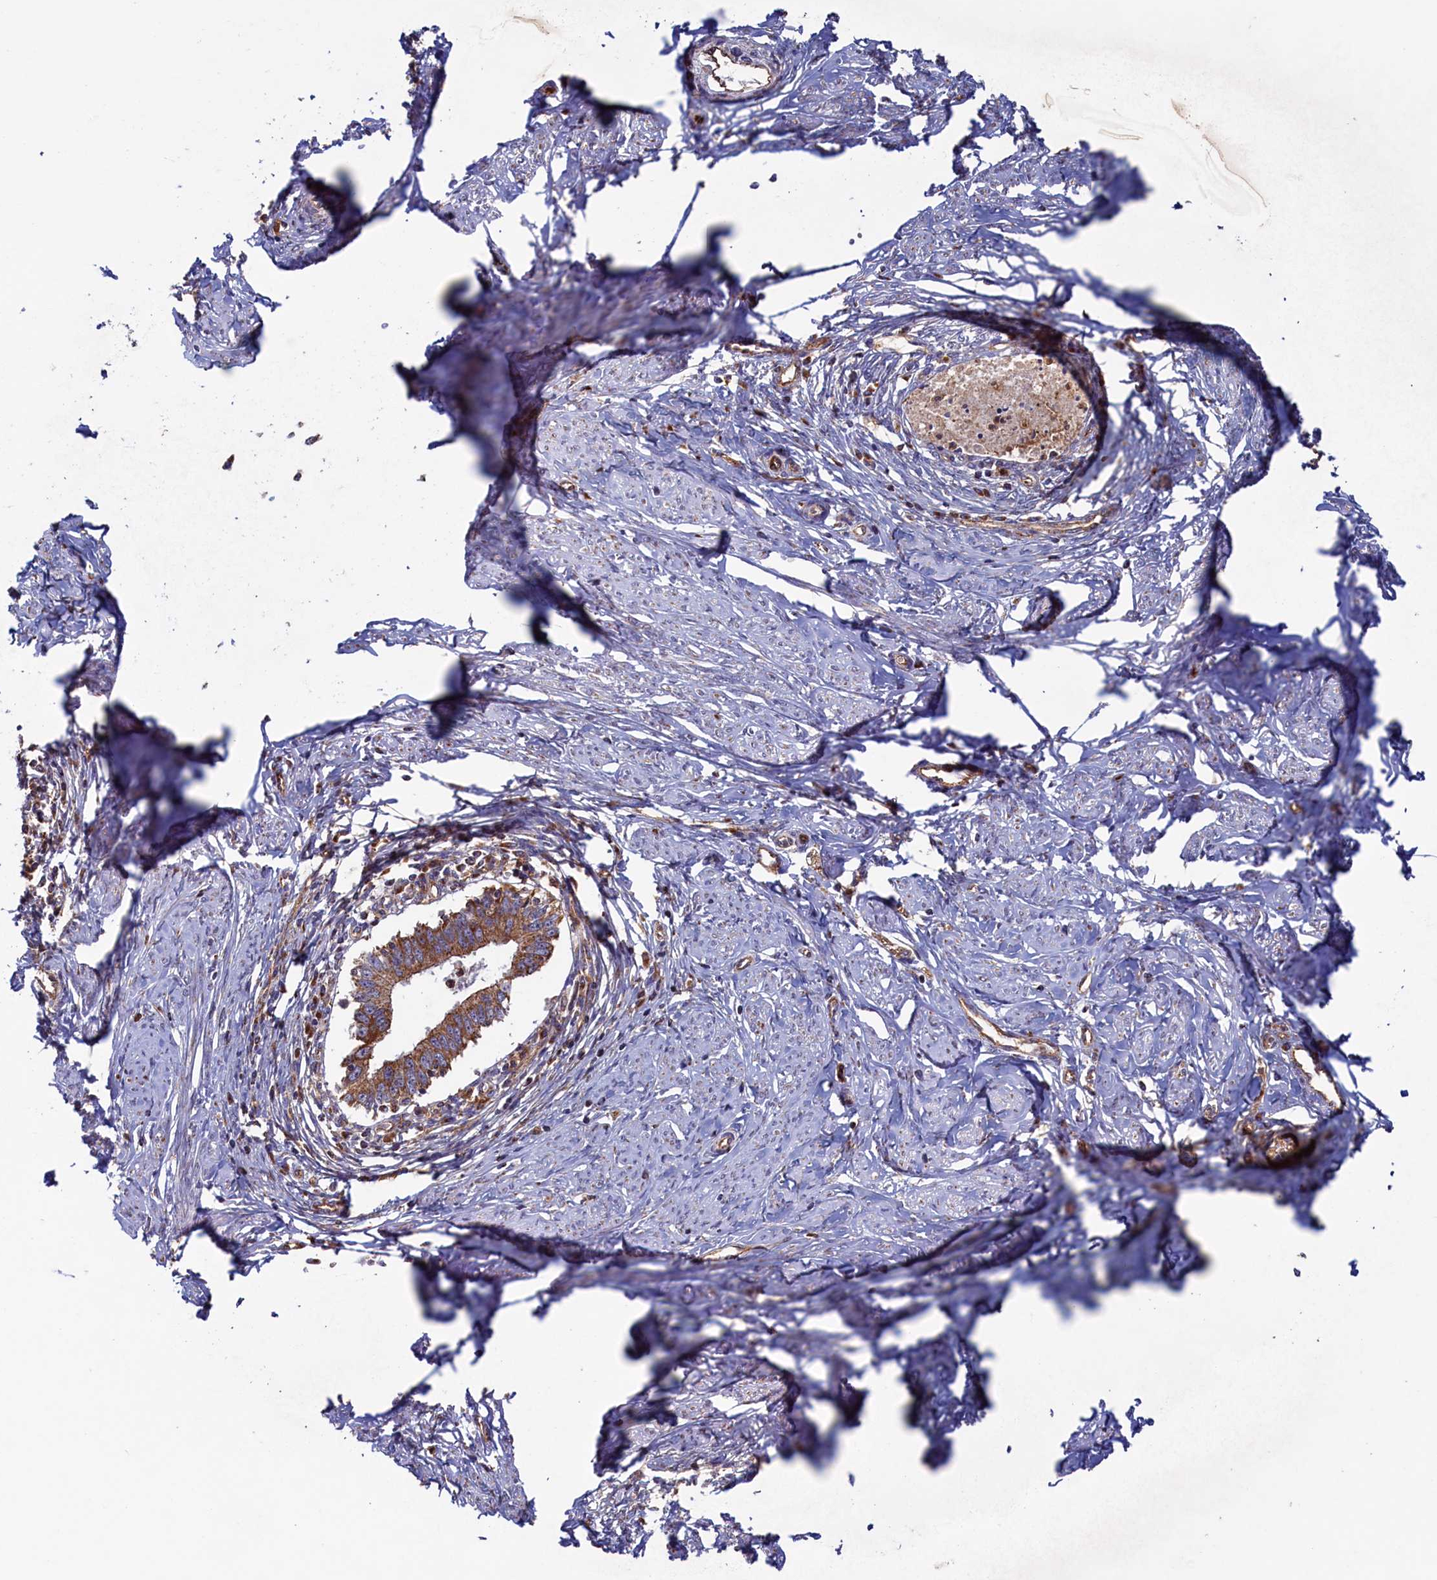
{"staining": {"intensity": "moderate", "quantity": ">75%", "location": "cytoplasmic/membranous"}, "tissue": "cervical cancer", "cell_type": "Tumor cells", "image_type": "cancer", "snomed": [{"axis": "morphology", "description": "Adenocarcinoma, NOS"}, {"axis": "topography", "description": "Cervix"}], "caption": "High-magnification brightfield microscopy of cervical cancer stained with DAB (brown) and counterstained with hematoxylin (blue). tumor cells exhibit moderate cytoplasmic/membranous positivity is appreciated in approximately>75% of cells.", "gene": "UBE3B", "patient": {"sex": "female", "age": 36}}